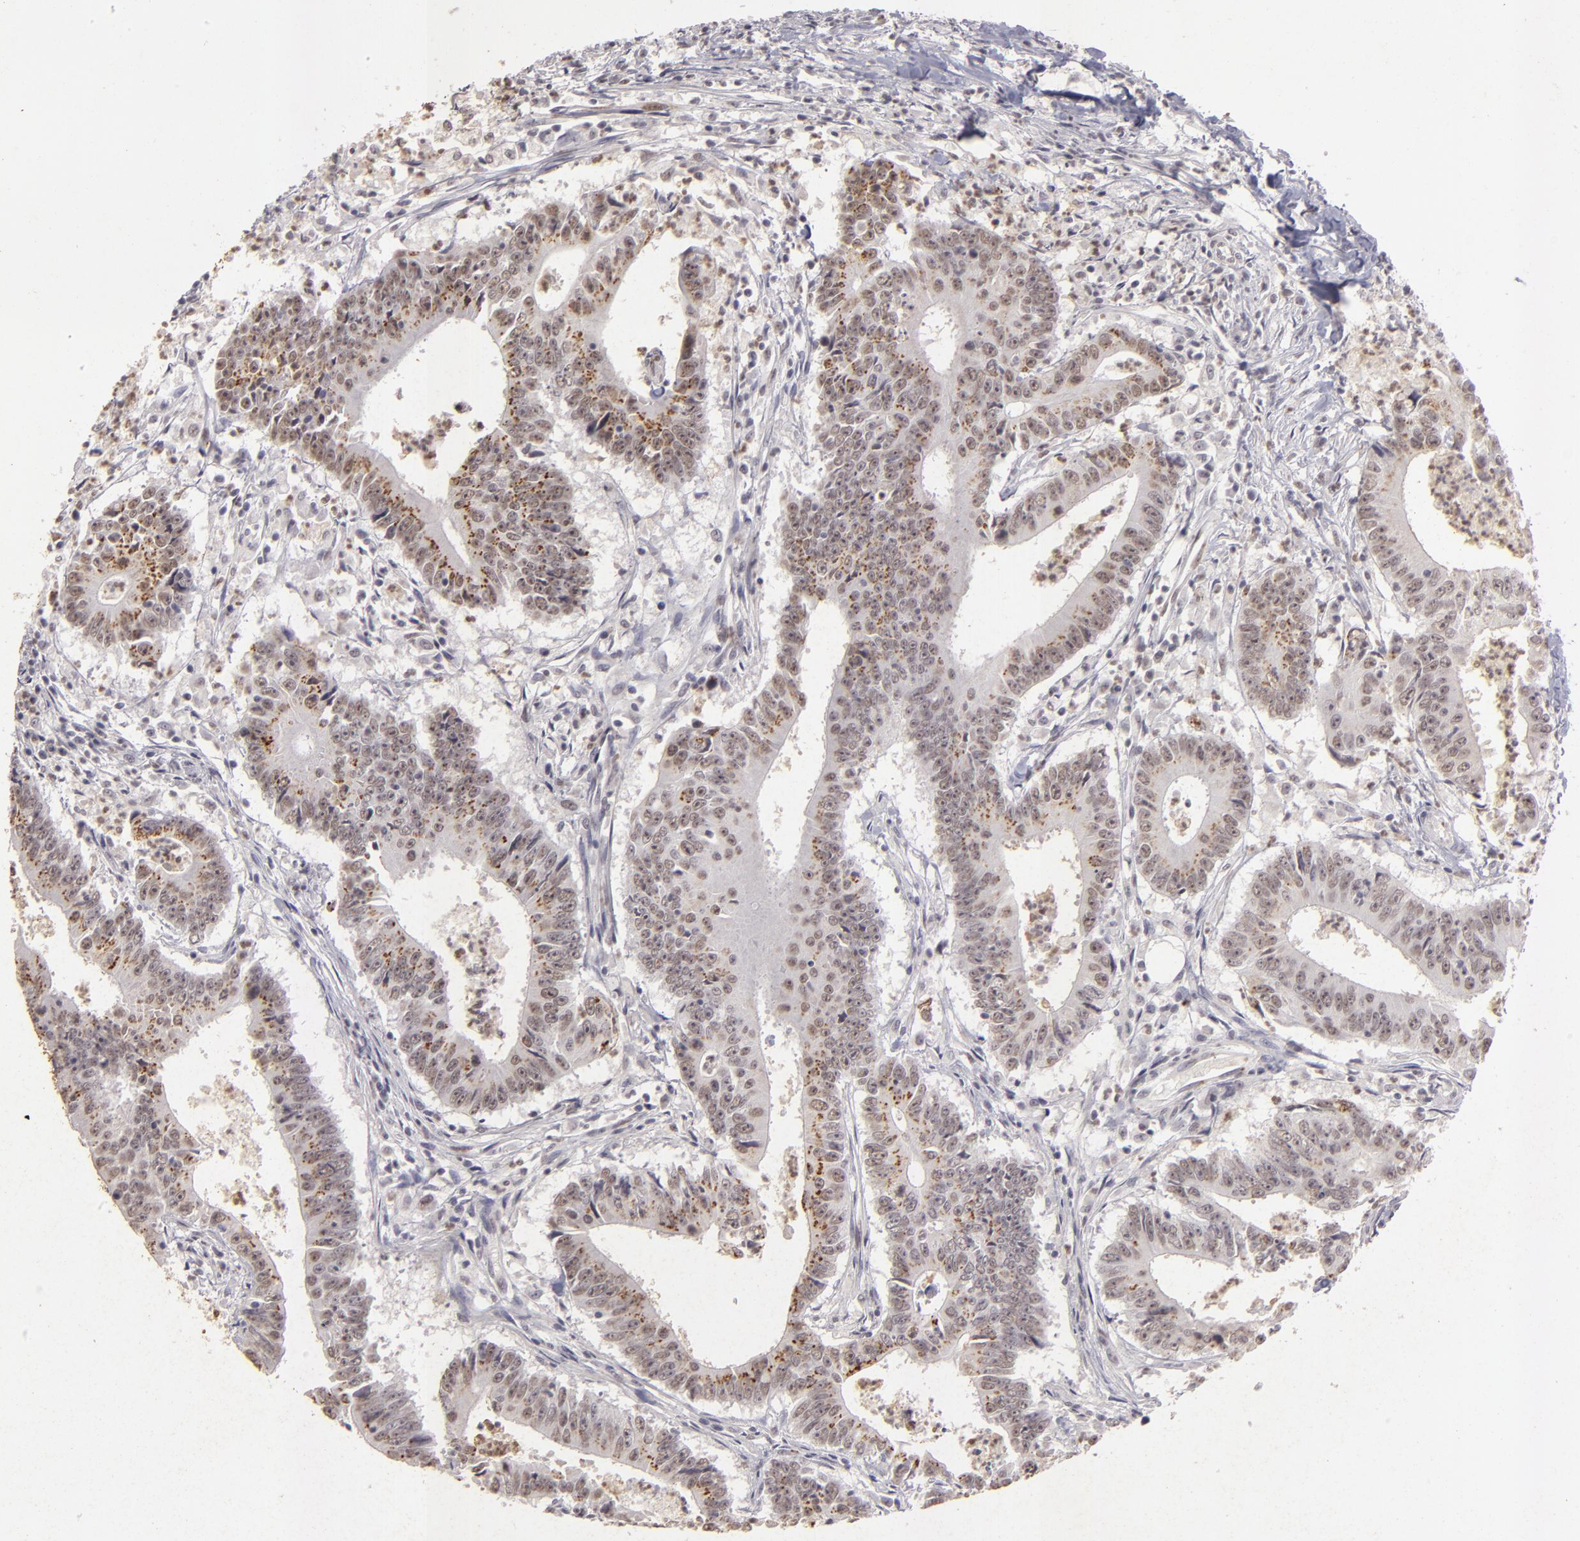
{"staining": {"intensity": "weak", "quantity": "25%-75%", "location": "cytoplasmic/membranous,nuclear"}, "tissue": "colorectal cancer", "cell_type": "Tumor cells", "image_type": "cancer", "snomed": [{"axis": "morphology", "description": "Adenocarcinoma, NOS"}, {"axis": "topography", "description": "Colon"}], "caption": "An image showing weak cytoplasmic/membranous and nuclear expression in approximately 25%-75% of tumor cells in adenocarcinoma (colorectal), as visualized by brown immunohistochemical staining.", "gene": "CBX3", "patient": {"sex": "male", "age": 55}}